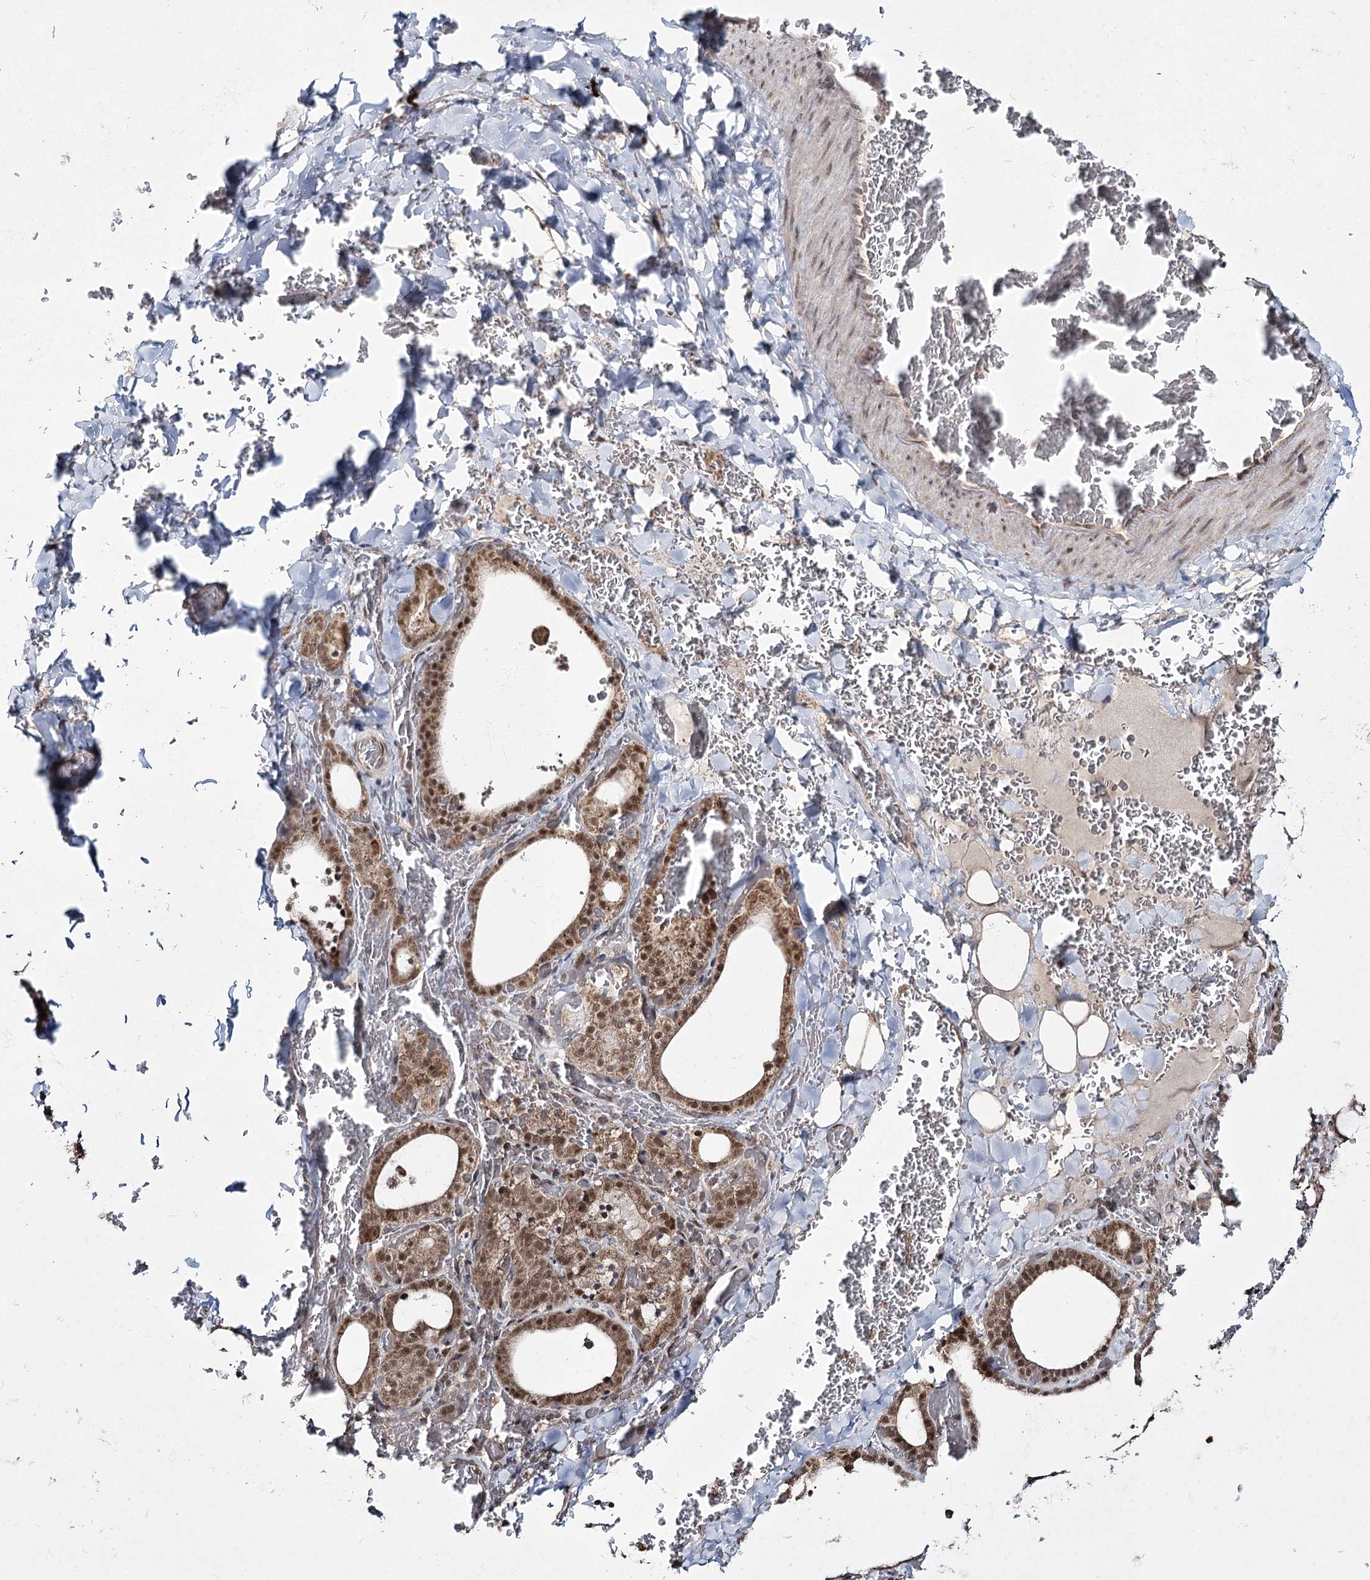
{"staining": {"intensity": "moderate", "quantity": ">75%", "location": "cytoplasmic/membranous,nuclear"}, "tissue": "thyroid gland", "cell_type": "Glandular cells", "image_type": "normal", "snomed": [{"axis": "morphology", "description": "Normal tissue, NOS"}, {"axis": "topography", "description": "Thyroid gland"}], "caption": "A medium amount of moderate cytoplasmic/membranous,nuclear expression is present in about >75% of glandular cells in unremarkable thyroid gland. (brown staining indicates protein expression, while blue staining denotes nuclei).", "gene": "TRNT1", "patient": {"sex": "female", "age": 39}}